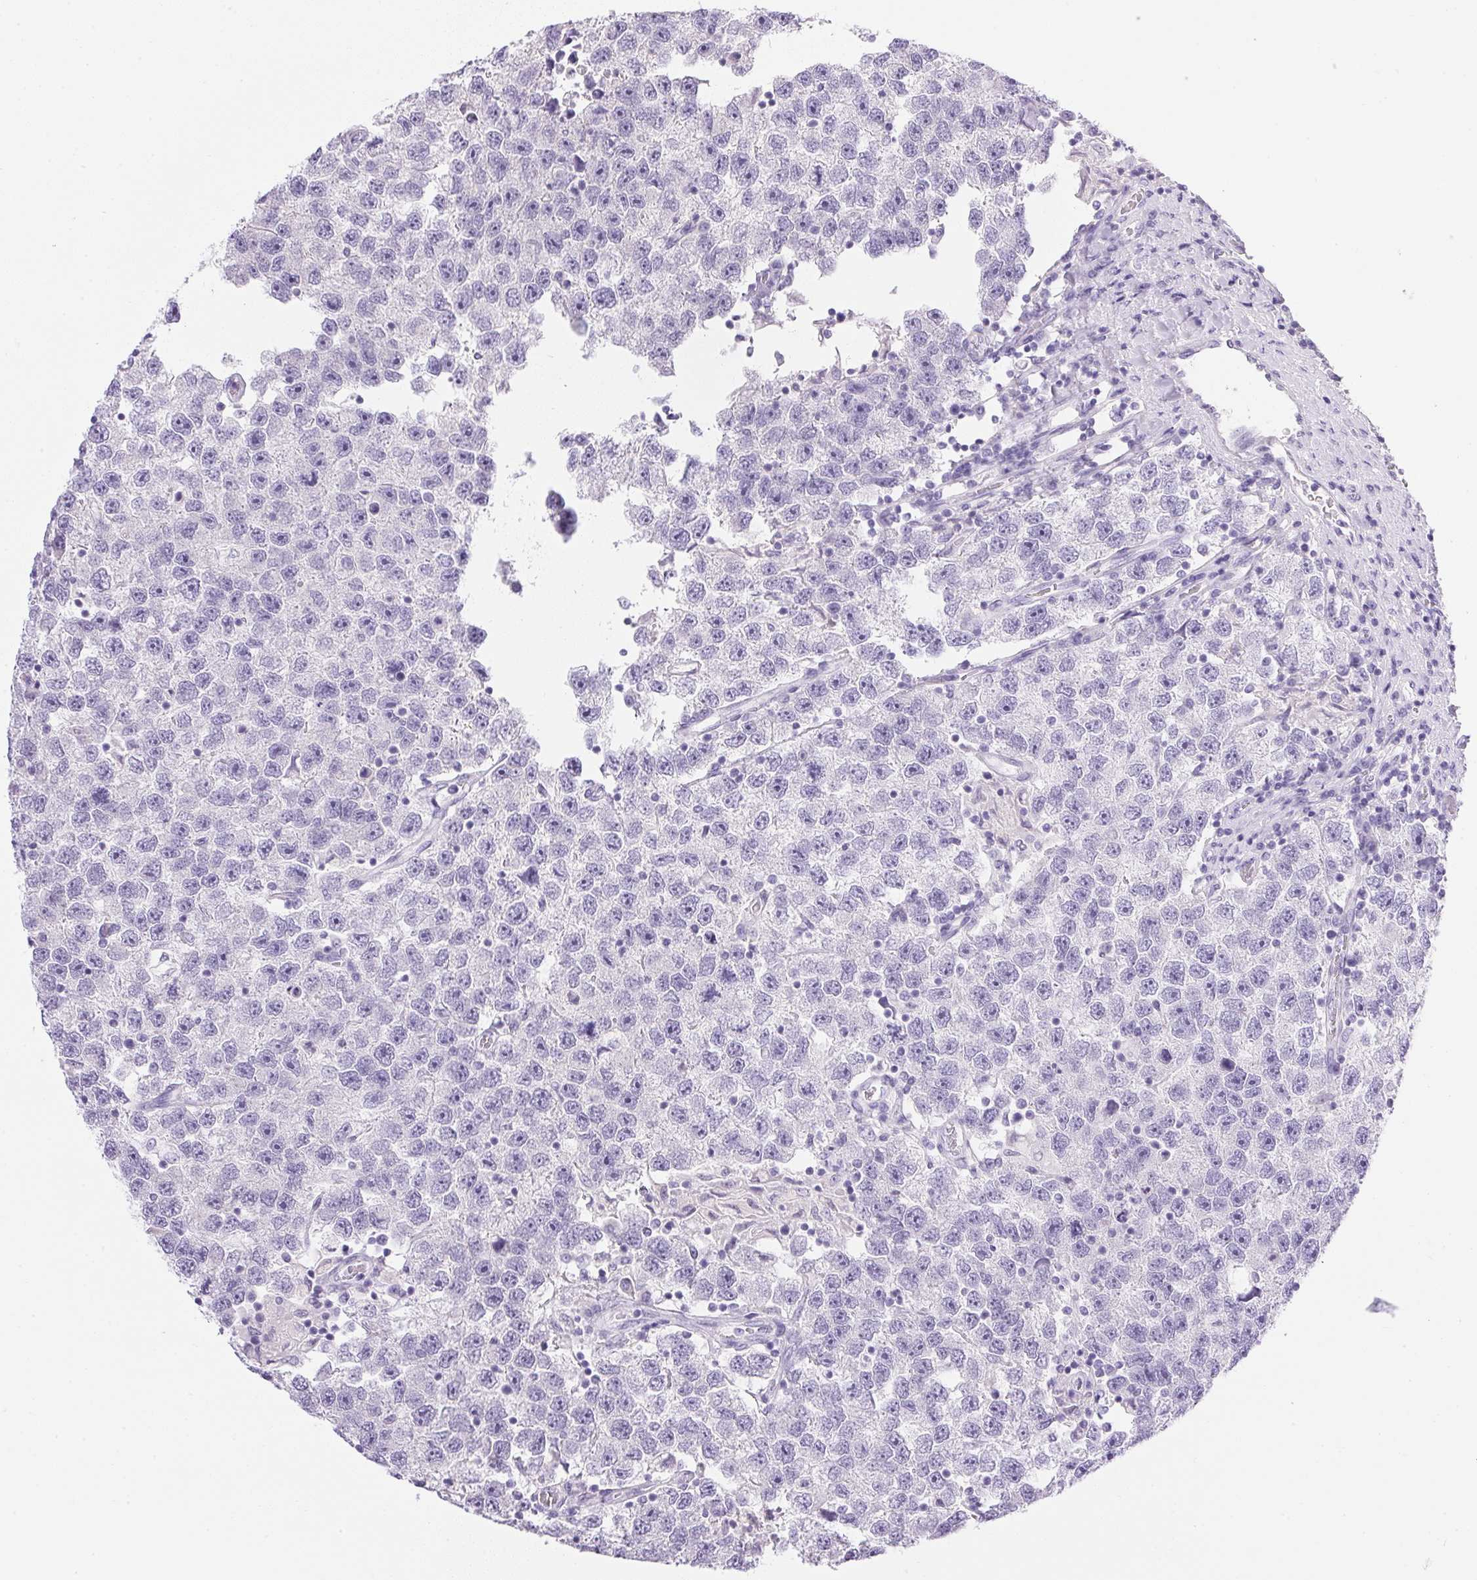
{"staining": {"intensity": "negative", "quantity": "none", "location": "none"}, "tissue": "testis cancer", "cell_type": "Tumor cells", "image_type": "cancer", "snomed": [{"axis": "morphology", "description": "Seminoma, NOS"}, {"axis": "topography", "description": "Testis"}], "caption": "Seminoma (testis) was stained to show a protein in brown. There is no significant positivity in tumor cells. (Stains: DAB (3,3'-diaminobenzidine) immunohistochemistry (IHC) with hematoxylin counter stain, Microscopy: brightfield microscopy at high magnification).", "gene": "ATP6V0A4", "patient": {"sex": "male", "age": 26}}